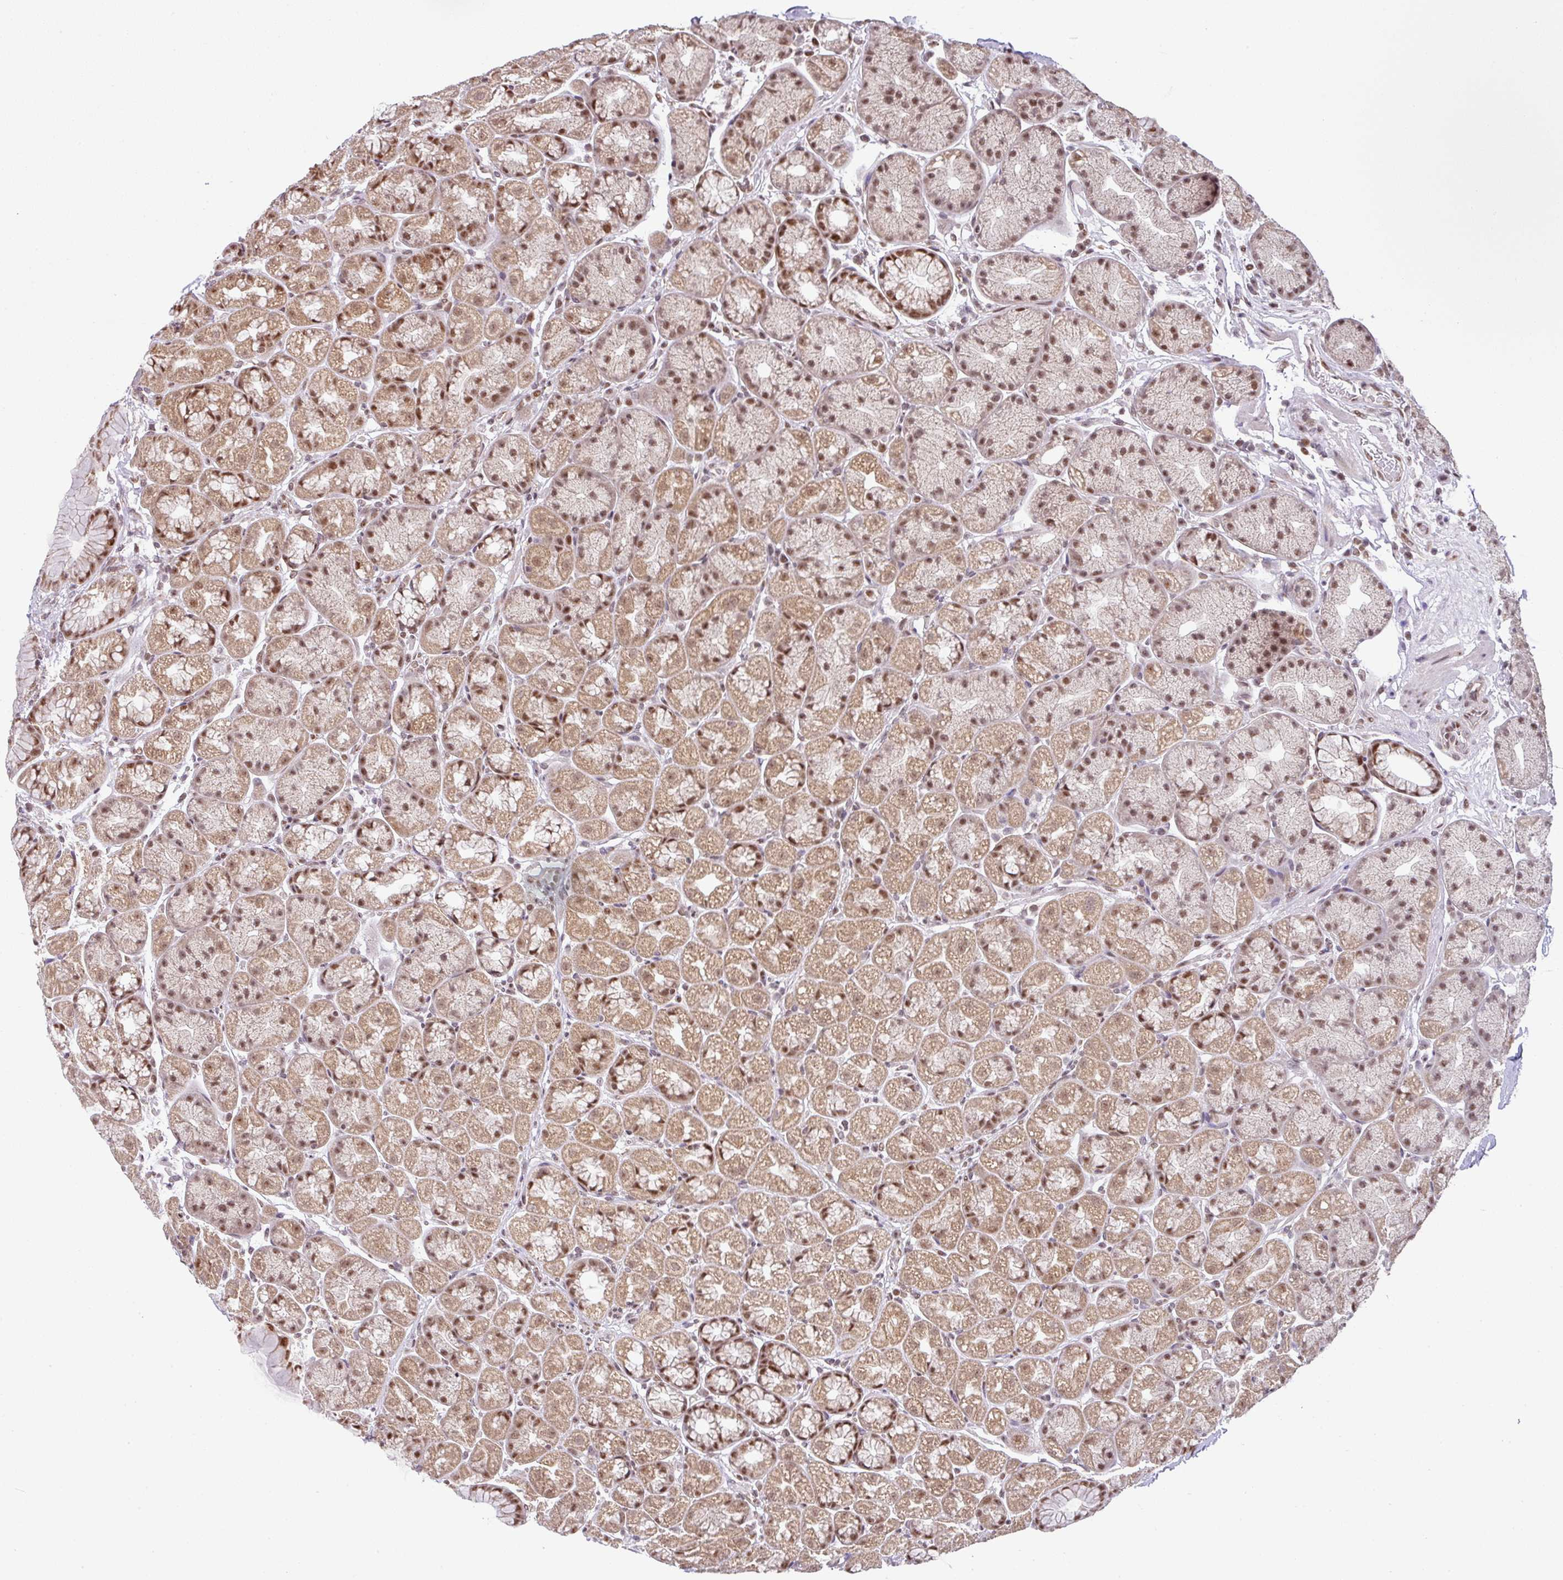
{"staining": {"intensity": "moderate", "quantity": ">75%", "location": "cytoplasmic/membranous,nuclear"}, "tissue": "stomach", "cell_type": "Glandular cells", "image_type": "normal", "snomed": [{"axis": "morphology", "description": "Normal tissue, NOS"}, {"axis": "topography", "description": "Stomach, lower"}], "caption": "Immunohistochemistry image of unremarkable stomach stained for a protein (brown), which reveals medium levels of moderate cytoplasmic/membranous,nuclear staining in approximately >75% of glandular cells.", "gene": "PLK1", "patient": {"sex": "male", "age": 67}}